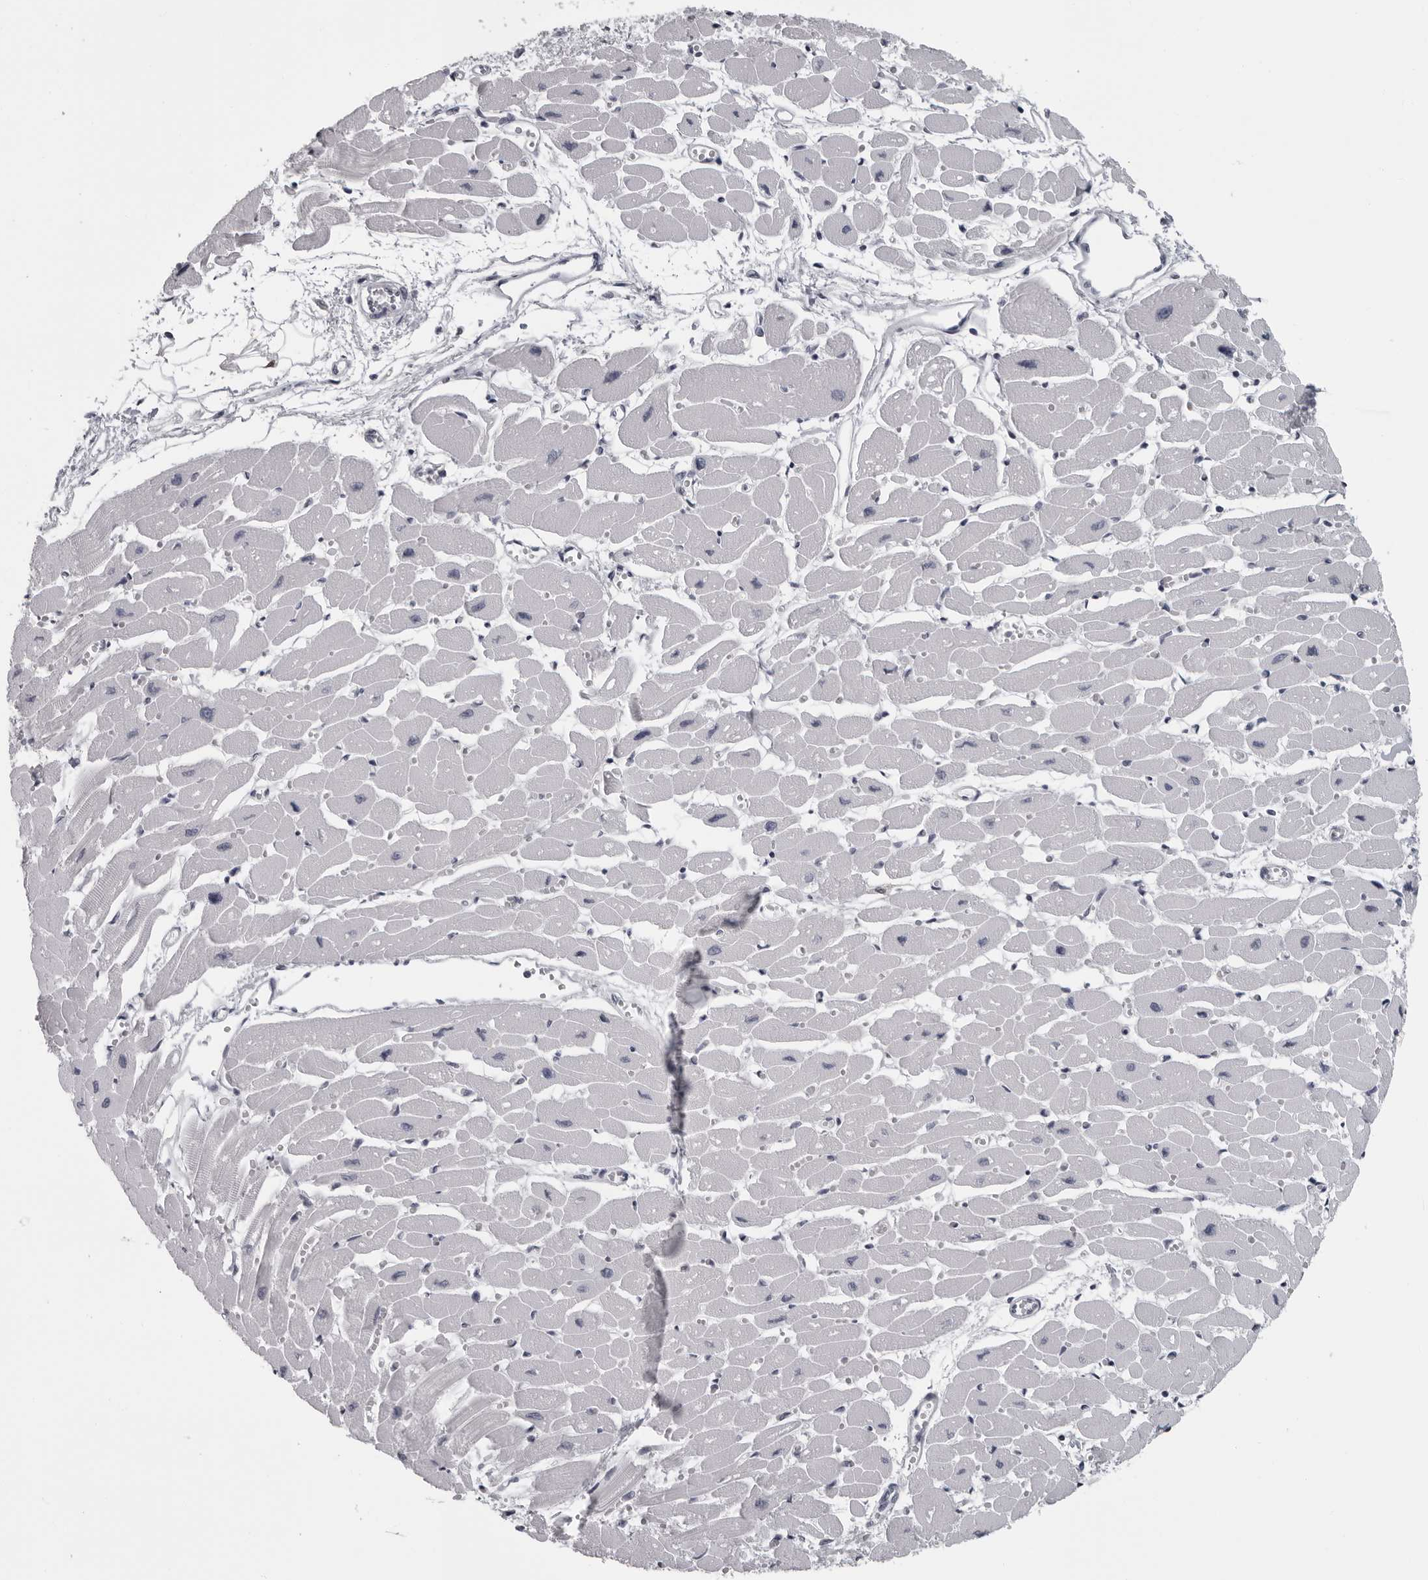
{"staining": {"intensity": "negative", "quantity": "none", "location": "none"}, "tissue": "heart muscle", "cell_type": "Cardiomyocytes", "image_type": "normal", "snomed": [{"axis": "morphology", "description": "Normal tissue, NOS"}, {"axis": "topography", "description": "Heart"}], "caption": "Immunohistochemistry (IHC) histopathology image of benign heart muscle: heart muscle stained with DAB (3,3'-diaminobenzidine) exhibits no significant protein staining in cardiomyocytes.", "gene": "LZIC", "patient": {"sex": "female", "age": 54}}